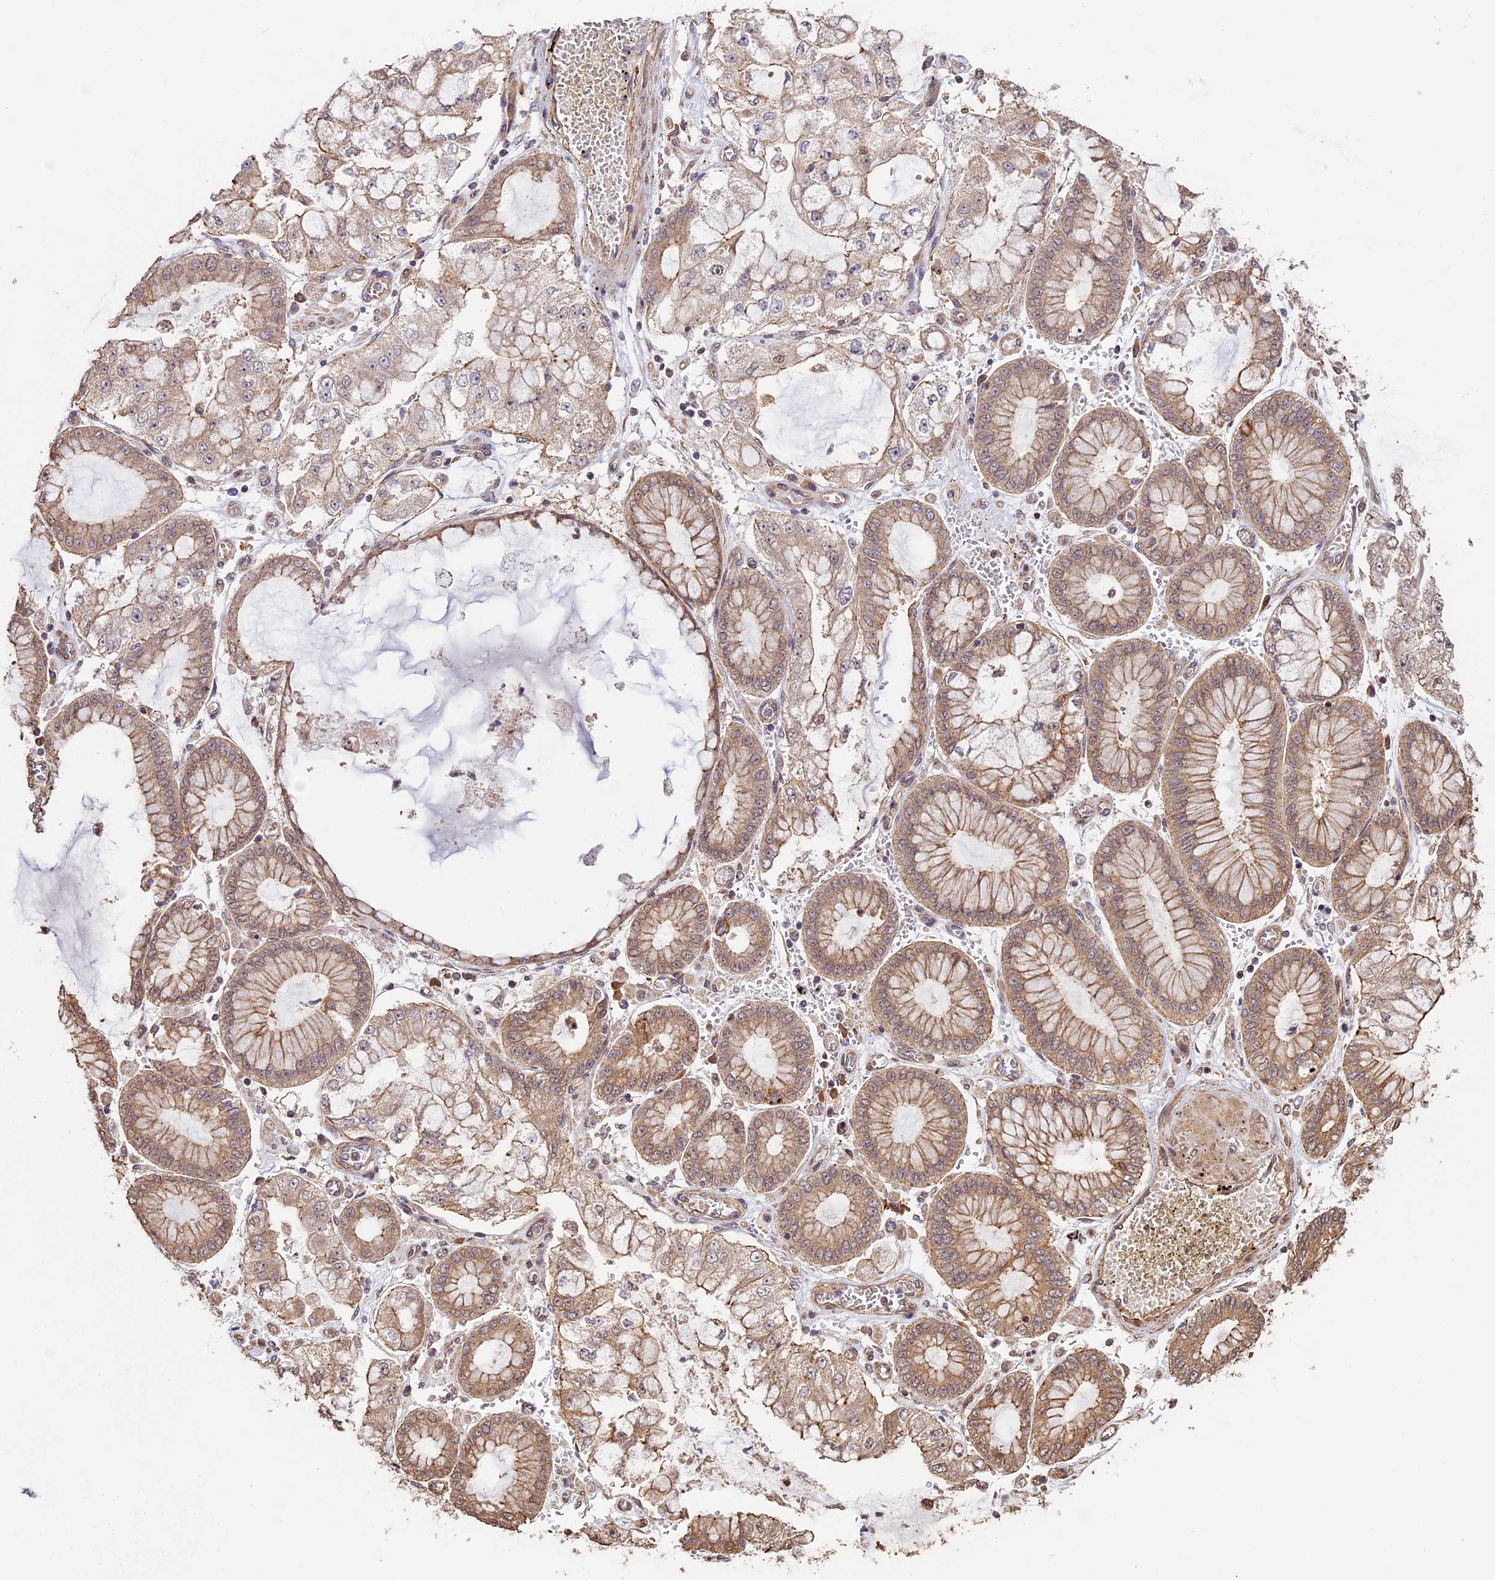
{"staining": {"intensity": "moderate", "quantity": "25%-75%", "location": "cytoplasmic/membranous"}, "tissue": "stomach cancer", "cell_type": "Tumor cells", "image_type": "cancer", "snomed": [{"axis": "morphology", "description": "Adenocarcinoma, NOS"}, {"axis": "topography", "description": "Stomach"}], "caption": "Immunohistochemistry (IHC) staining of stomach adenocarcinoma, which exhibits medium levels of moderate cytoplasmic/membranous expression in about 25%-75% of tumor cells indicating moderate cytoplasmic/membranous protein staining. The staining was performed using DAB (3,3'-diaminobenzidine) (brown) for protein detection and nuclei were counterstained in hematoxylin (blue).", "gene": "BCAS4", "patient": {"sex": "male", "age": 76}}